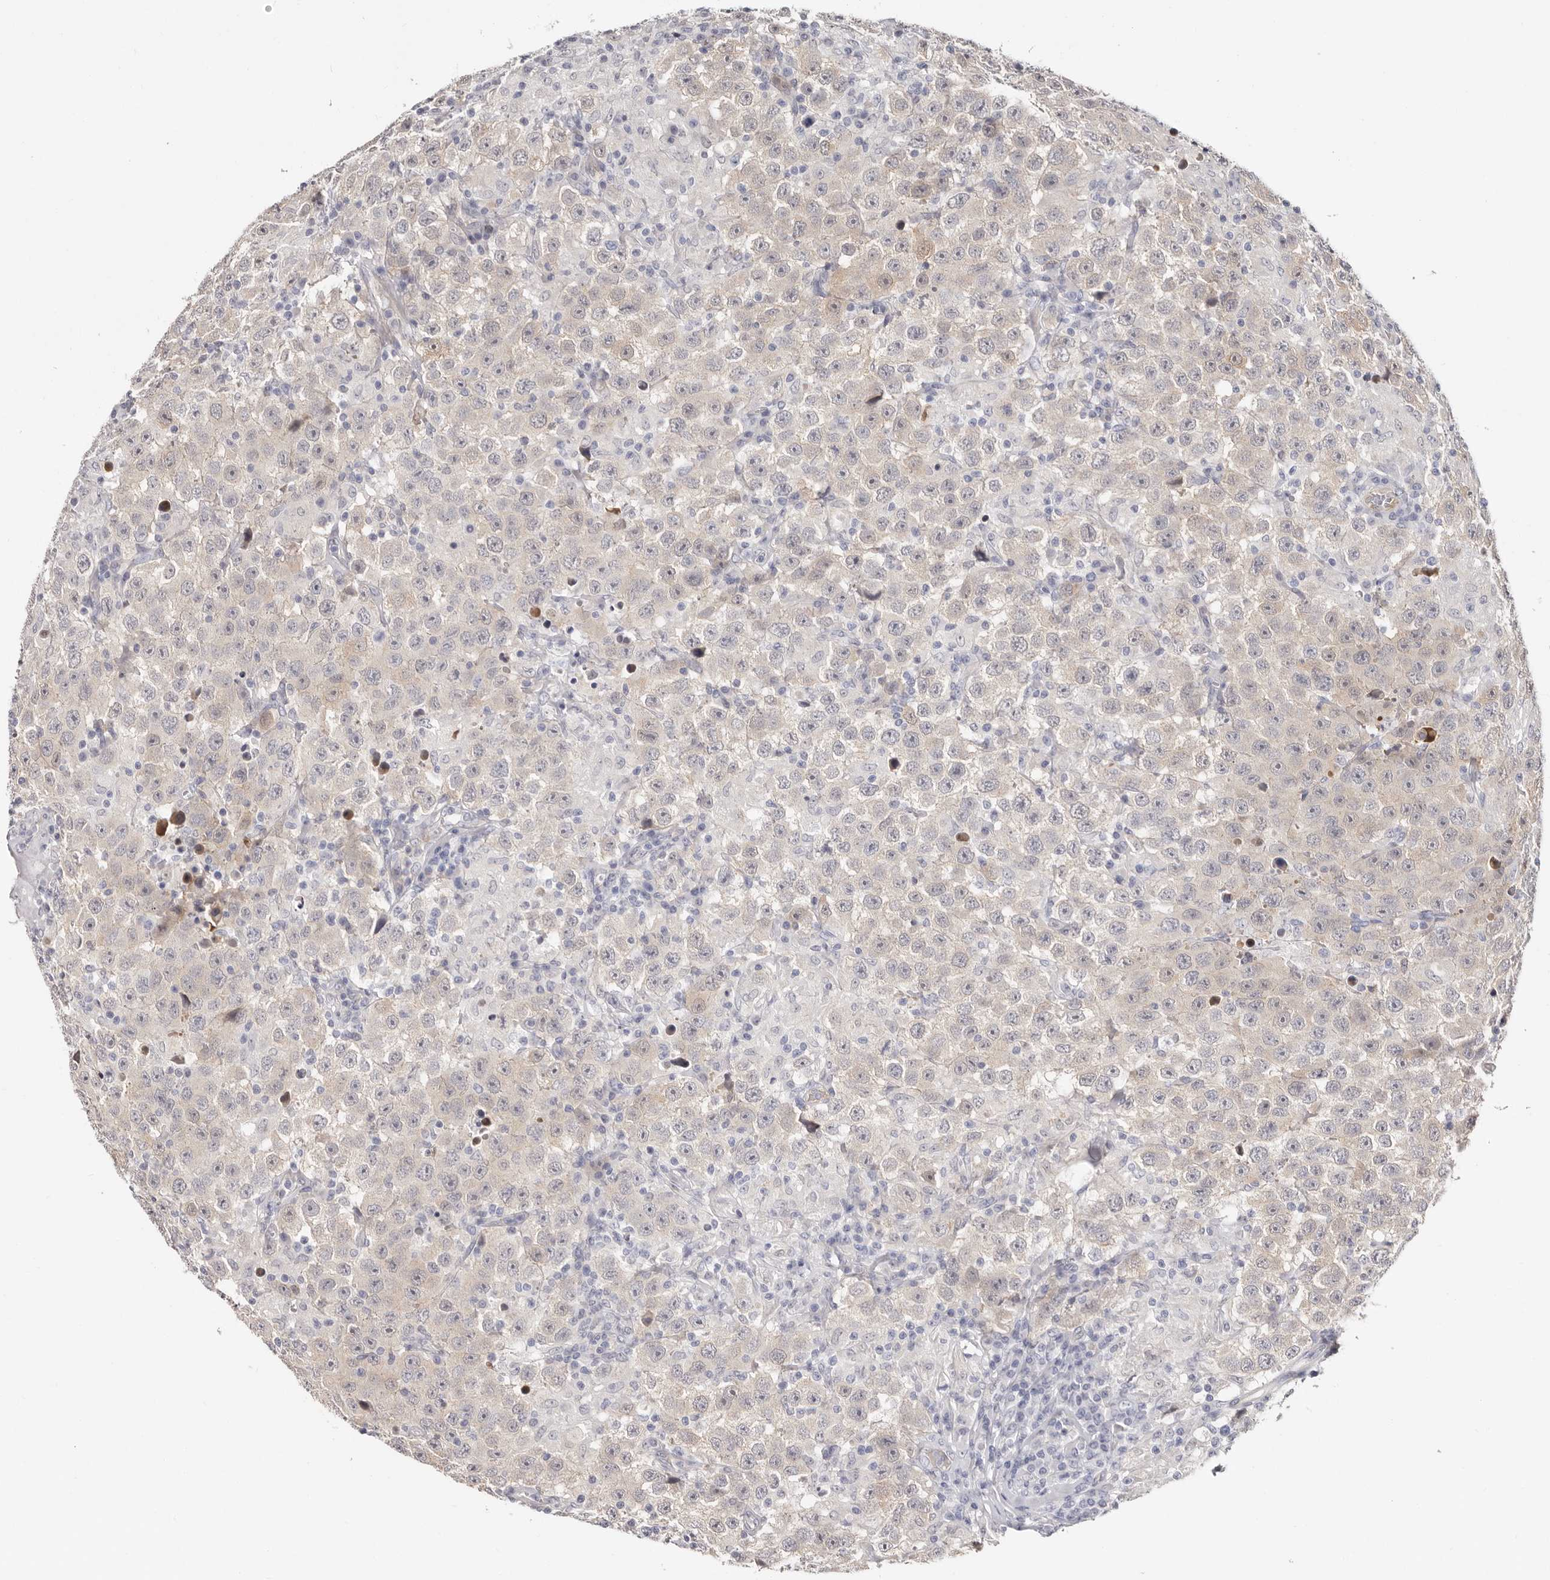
{"staining": {"intensity": "negative", "quantity": "none", "location": "none"}, "tissue": "testis cancer", "cell_type": "Tumor cells", "image_type": "cancer", "snomed": [{"axis": "morphology", "description": "Seminoma, NOS"}, {"axis": "topography", "description": "Testis"}], "caption": "The immunohistochemistry image has no significant expression in tumor cells of testis cancer (seminoma) tissue.", "gene": "PKDCC", "patient": {"sex": "male", "age": 41}}